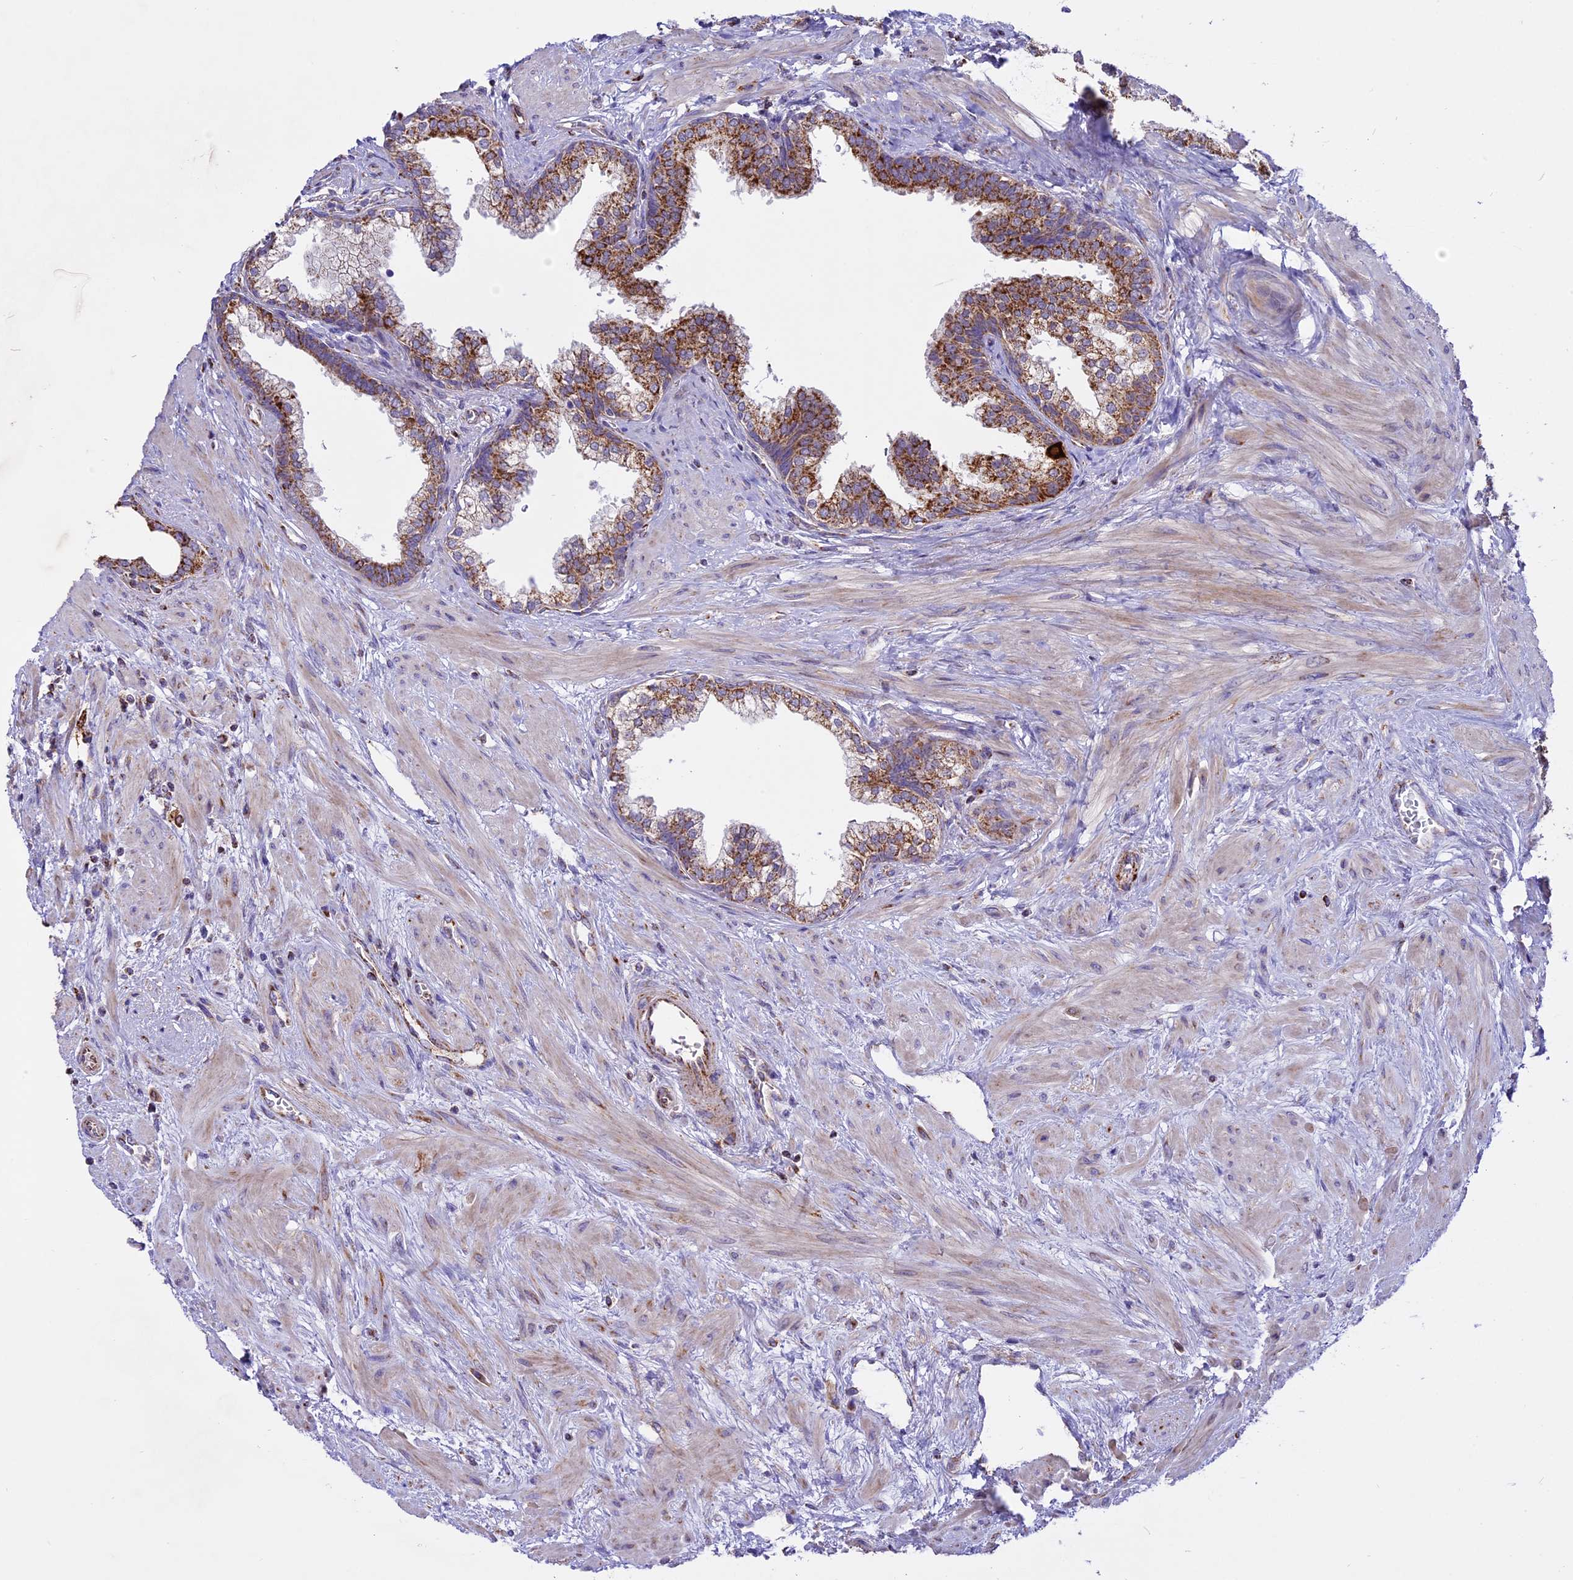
{"staining": {"intensity": "moderate", "quantity": ">75%", "location": "cytoplasmic/membranous"}, "tissue": "prostate", "cell_type": "Glandular cells", "image_type": "normal", "snomed": [{"axis": "morphology", "description": "Normal tissue, NOS"}, {"axis": "topography", "description": "Prostate"}], "caption": "This photomicrograph demonstrates immunohistochemistry (IHC) staining of normal human prostate, with medium moderate cytoplasmic/membranous staining in approximately >75% of glandular cells.", "gene": "COX17", "patient": {"sex": "male", "age": 57}}